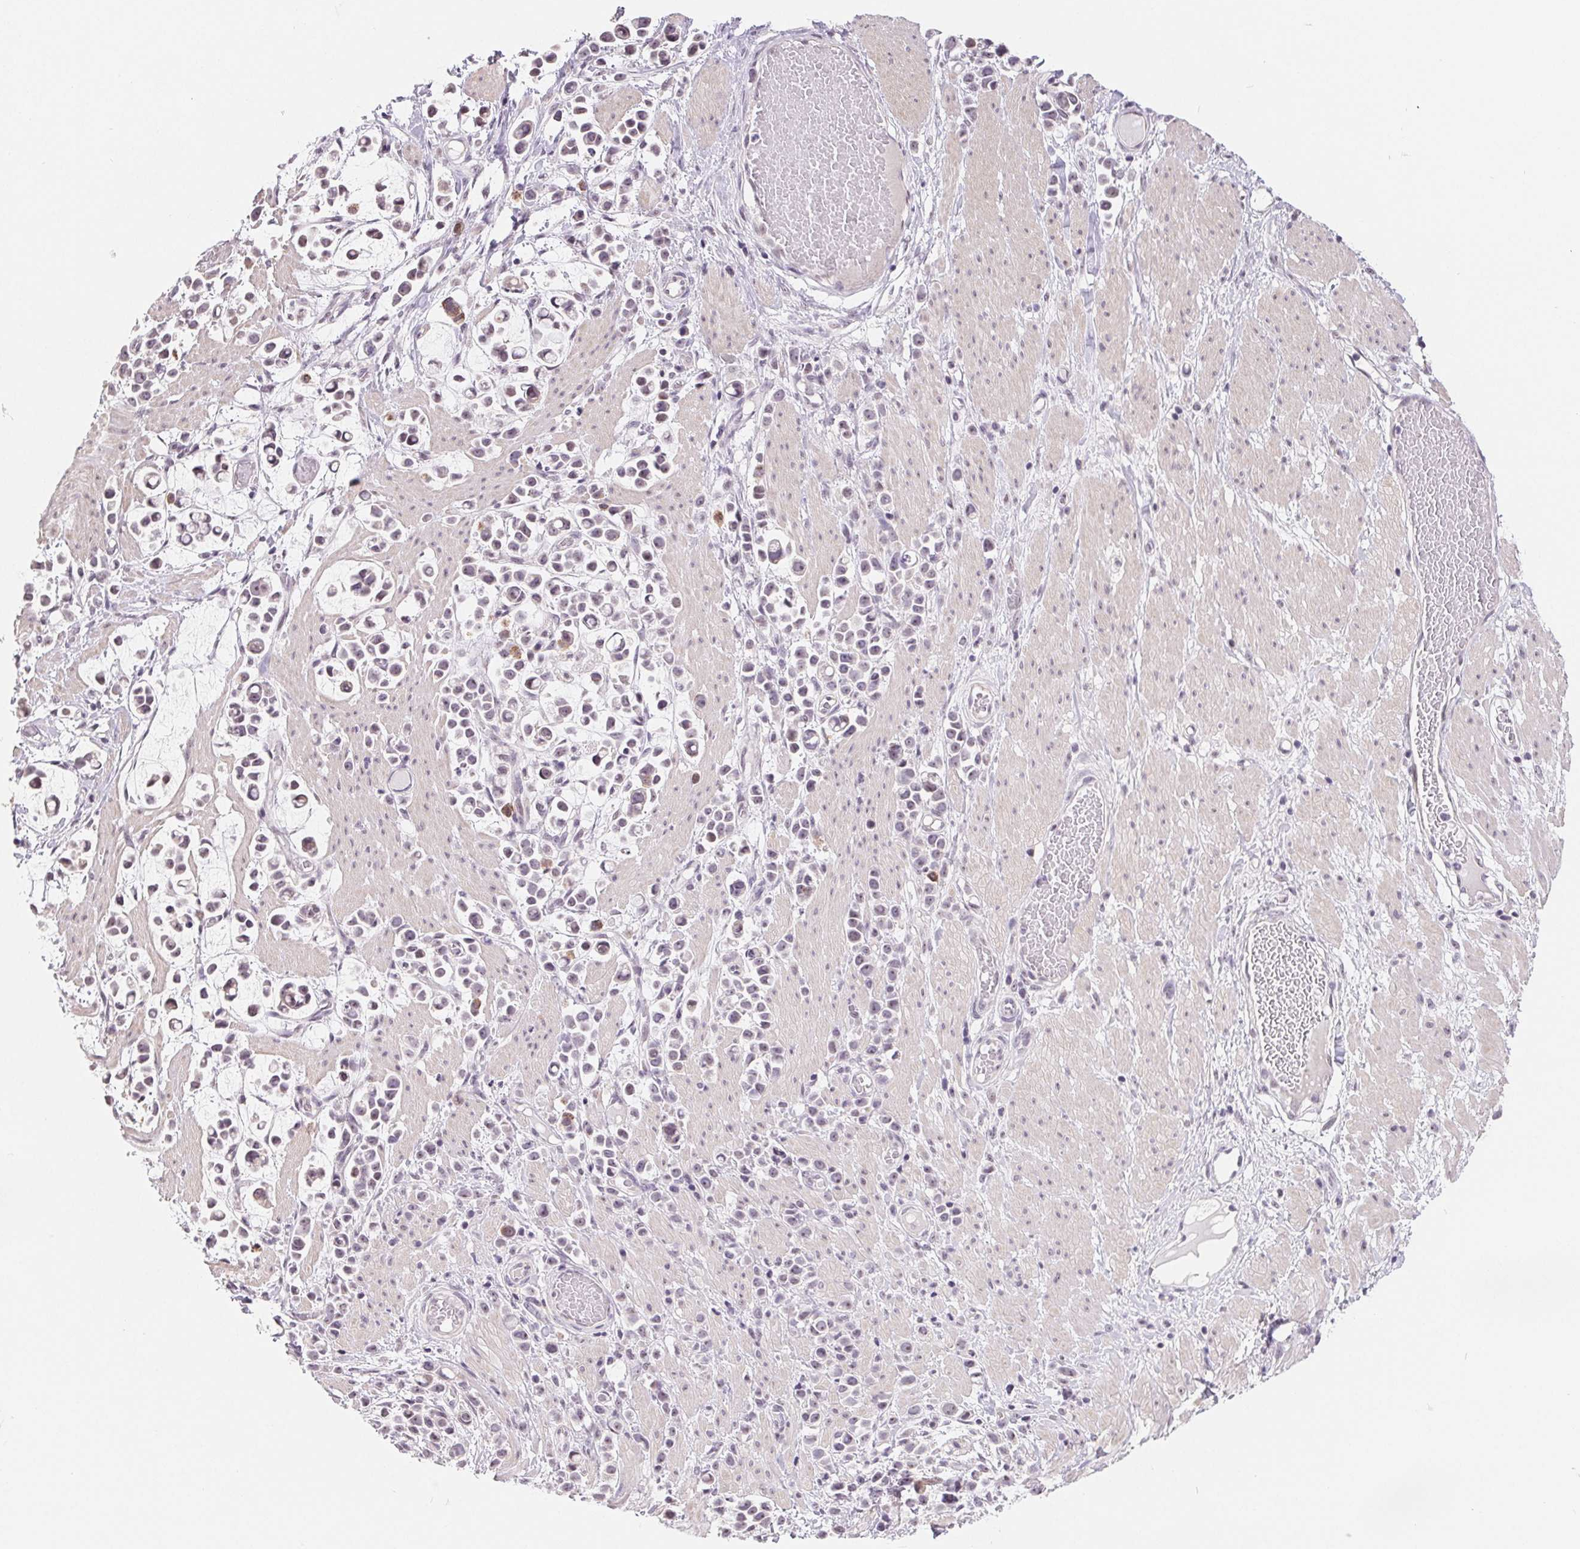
{"staining": {"intensity": "moderate", "quantity": "<25%", "location": "nuclear"}, "tissue": "stomach cancer", "cell_type": "Tumor cells", "image_type": "cancer", "snomed": [{"axis": "morphology", "description": "Adenocarcinoma, NOS"}, {"axis": "topography", "description": "Stomach"}], "caption": "Stomach cancer was stained to show a protein in brown. There is low levels of moderate nuclear expression in about <25% of tumor cells. Immunohistochemistry stains the protein of interest in brown and the nuclei are stained blue.", "gene": "LCA5L", "patient": {"sex": "male", "age": 82}}